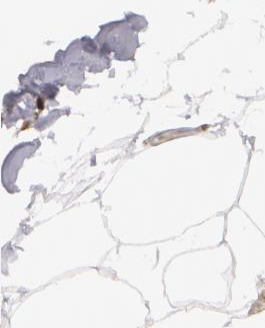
{"staining": {"intensity": "moderate", "quantity": ">75%", "location": "nuclear"}, "tissue": "adipose tissue", "cell_type": "Adipocytes", "image_type": "normal", "snomed": [{"axis": "morphology", "description": "Normal tissue, NOS"}, {"axis": "morphology", "description": "Duct carcinoma"}, {"axis": "topography", "description": "Breast"}, {"axis": "topography", "description": "Adipose tissue"}], "caption": "Protein staining of unremarkable adipose tissue displays moderate nuclear staining in about >75% of adipocytes.", "gene": "RXRB", "patient": {"sex": "female", "age": 37}}